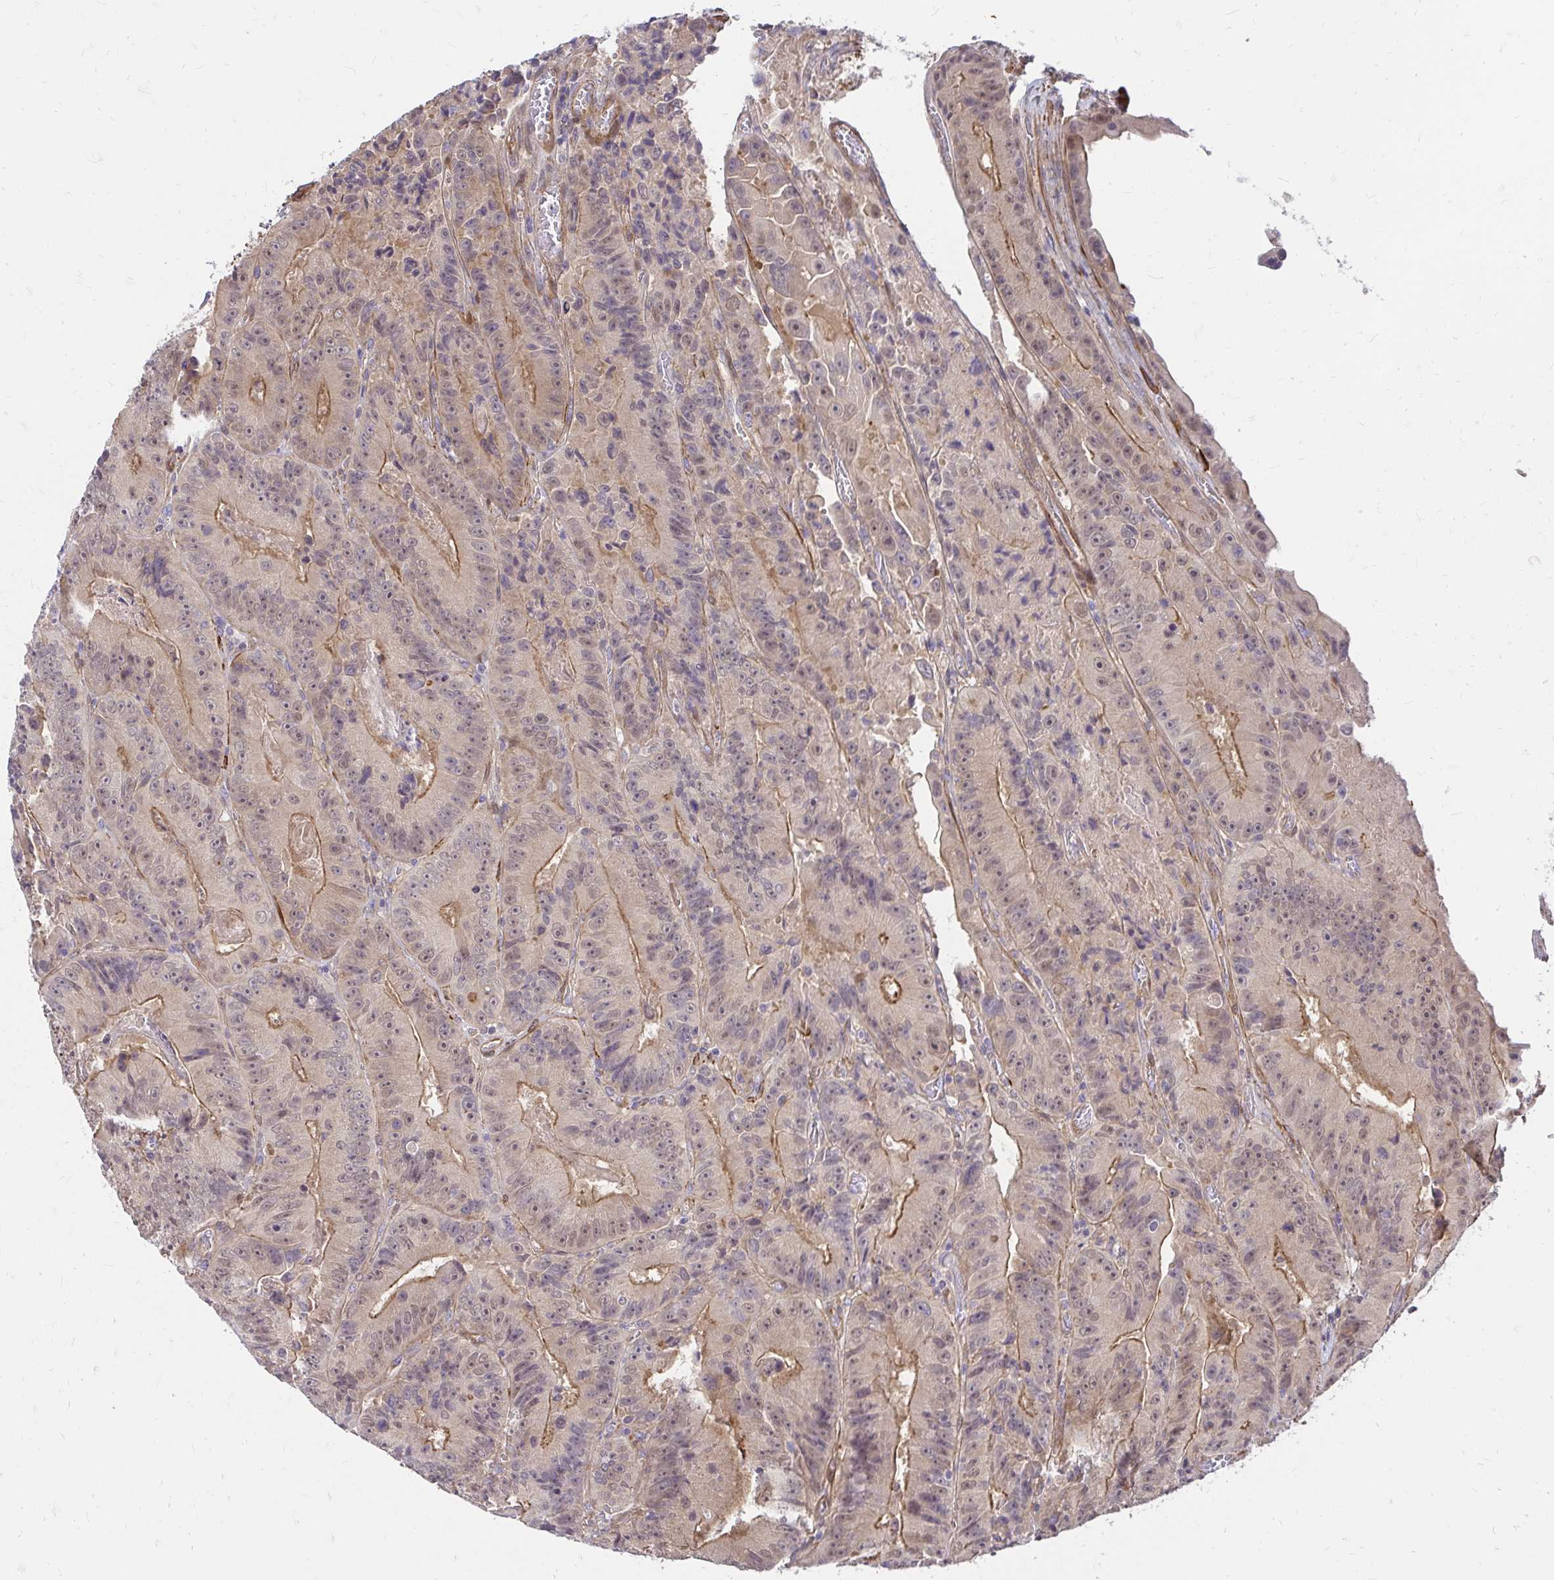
{"staining": {"intensity": "moderate", "quantity": "25%-75%", "location": "cytoplasmic/membranous,nuclear"}, "tissue": "colorectal cancer", "cell_type": "Tumor cells", "image_type": "cancer", "snomed": [{"axis": "morphology", "description": "Adenocarcinoma, NOS"}, {"axis": "topography", "description": "Colon"}], "caption": "A brown stain highlights moderate cytoplasmic/membranous and nuclear positivity of a protein in colorectal cancer tumor cells.", "gene": "YAP1", "patient": {"sex": "female", "age": 86}}